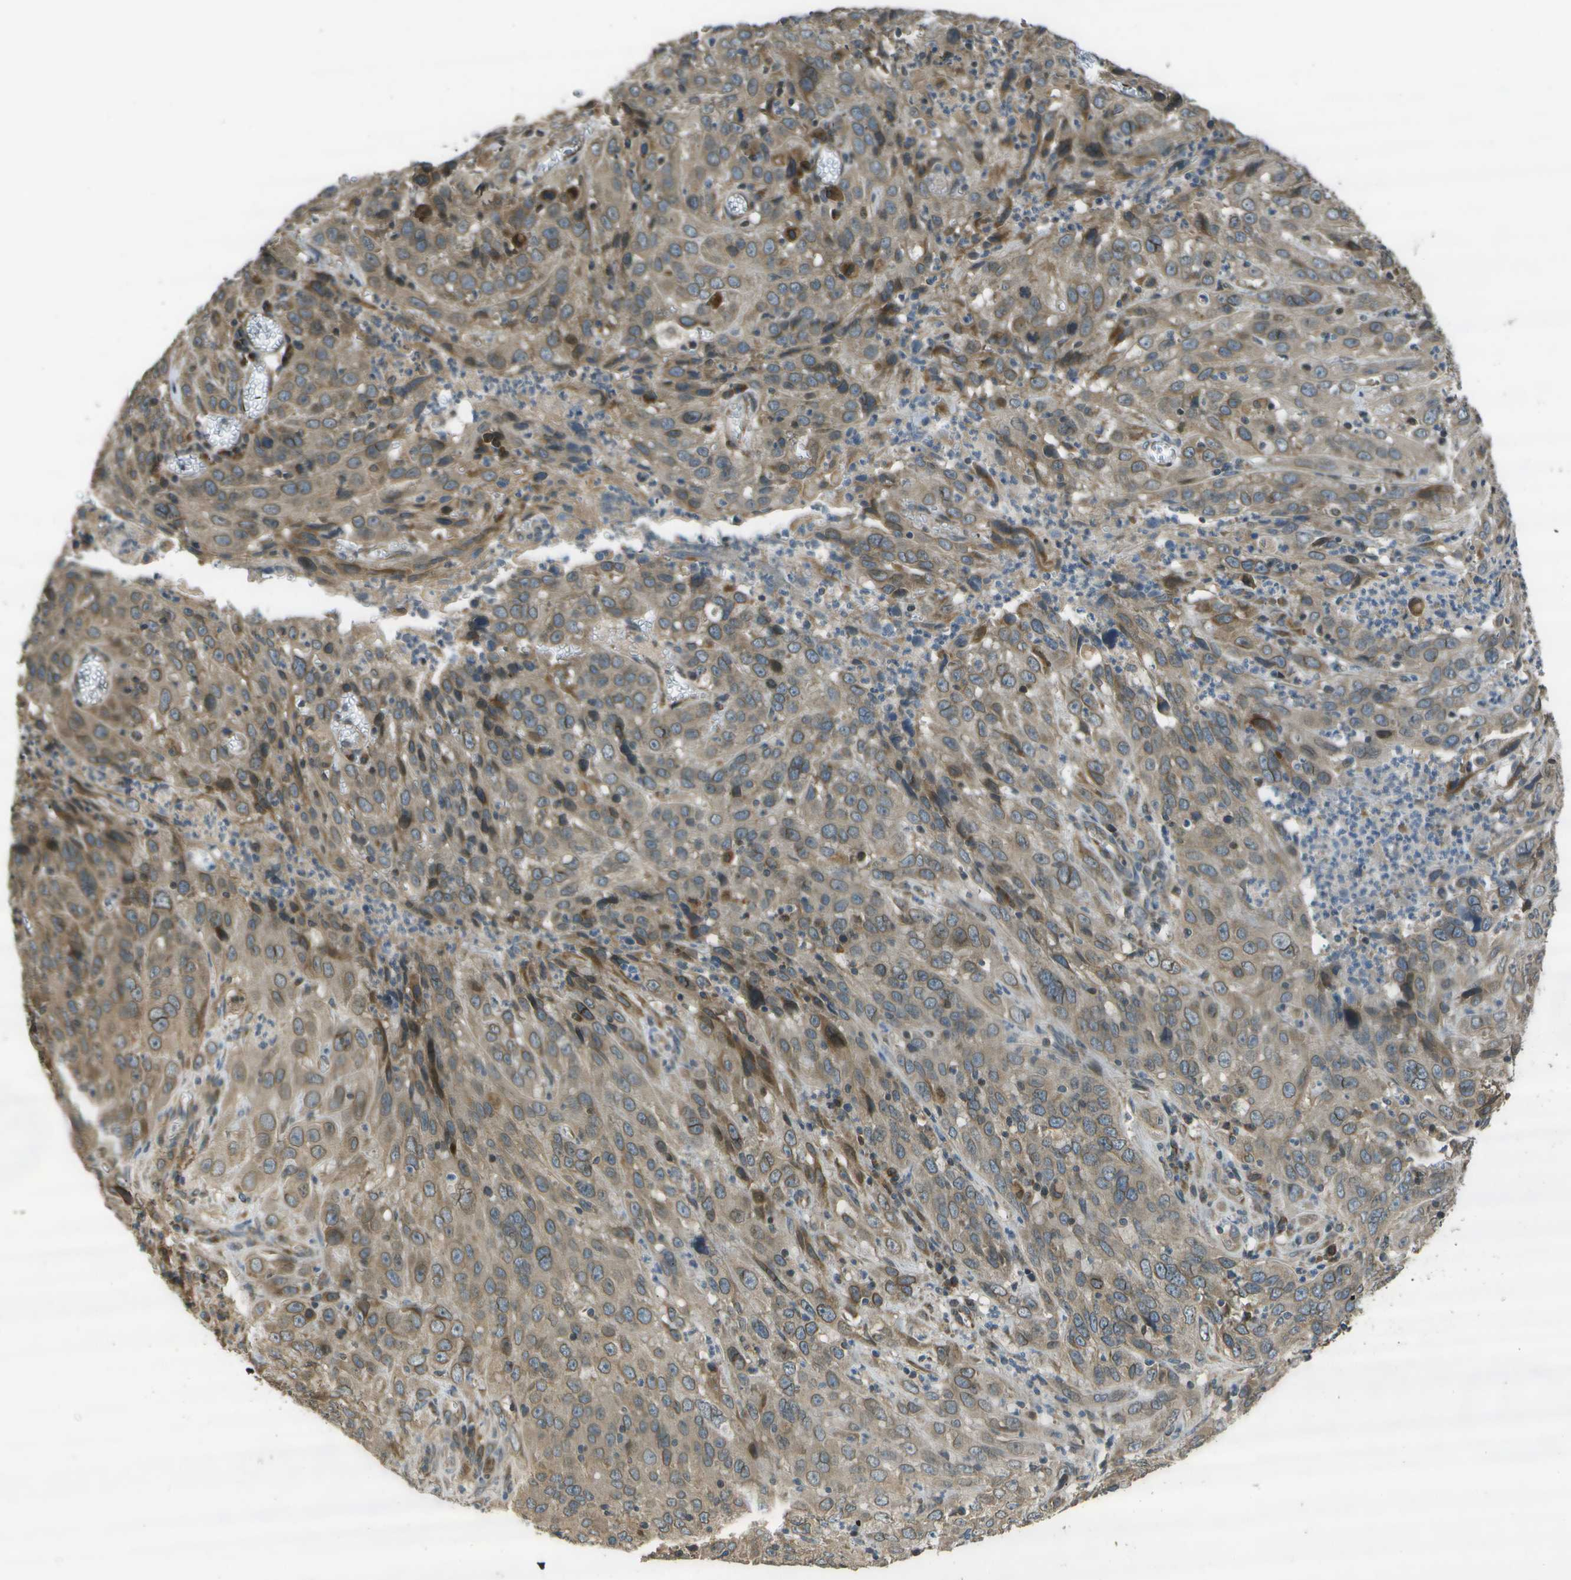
{"staining": {"intensity": "moderate", "quantity": ">75%", "location": "cytoplasmic/membranous"}, "tissue": "cervical cancer", "cell_type": "Tumor cells", "image_type": "cancer", "snomed": [{"axis": "morphology", "description": "Squamous cell carcinoma, NOS"}, {"axis": "topography", "description": "Cervix"}], "caption": "Brown immunohistochemical staining in cervical cancer reveals moderate cytoplasmic/membranous staining in approximately >75% of tumor cells.", "gene": "HFE", "patient": {"sex": "female", "age": 32}}